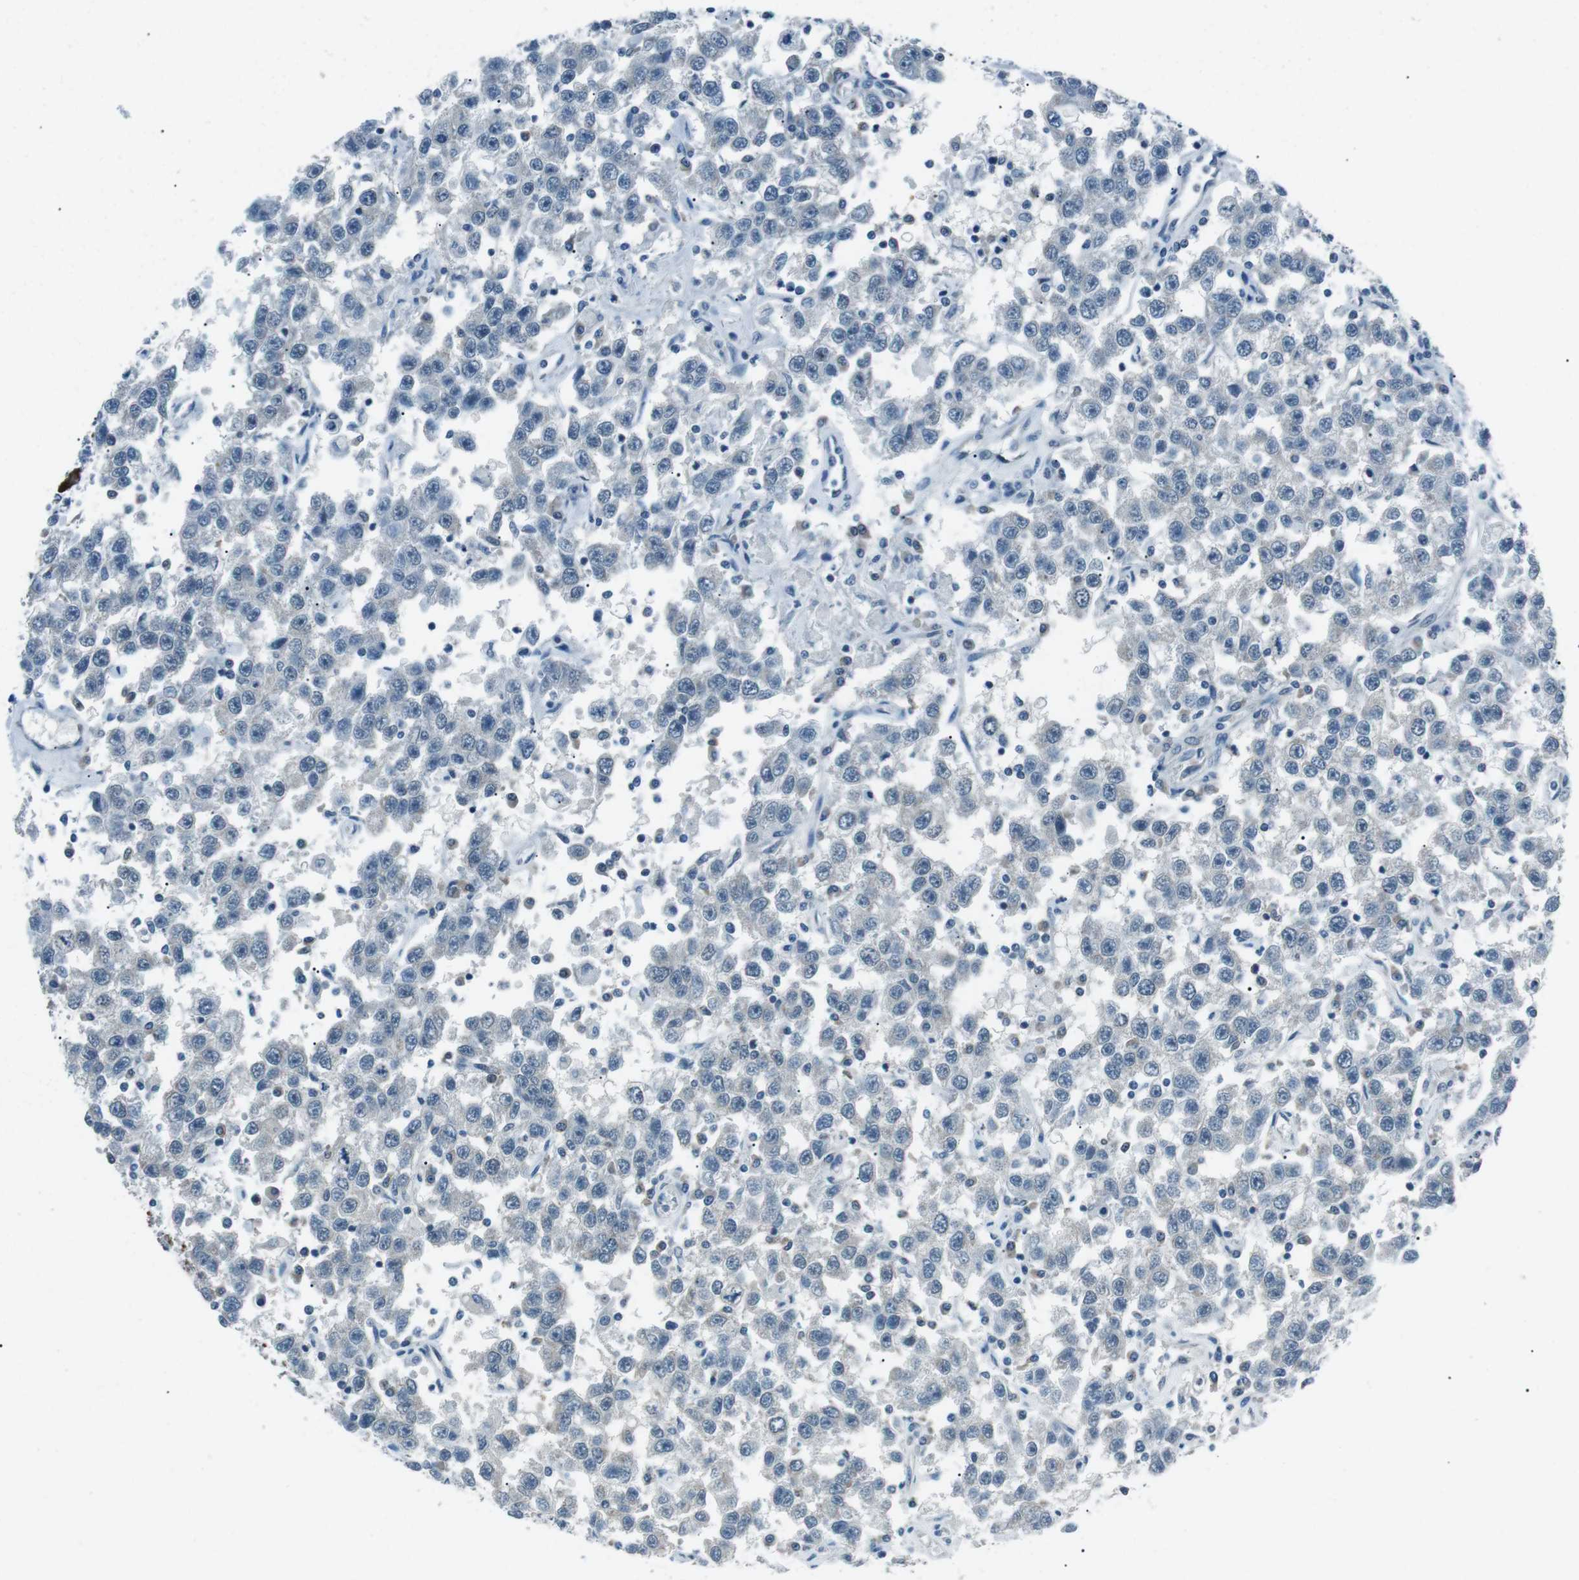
{"staining": {"intensity": "negative", "quantity": "none", "location": "none"}, "tissue": "testis cancer", "cell_type": "Tumor cells", "image_type": "cancer", "snomed": [{"axis": "morphology", "description": "Seminoma, NOS"}, {"axis": "topography", "description": "Testis"}], "caption": "Immunohistochemistry micrograph of human seminoma (testis) stained for a protein (brown), which displays no expression in tumor cells.", "gene": "SERPINB2", "patient": {"sex": "male", "age": 41}}